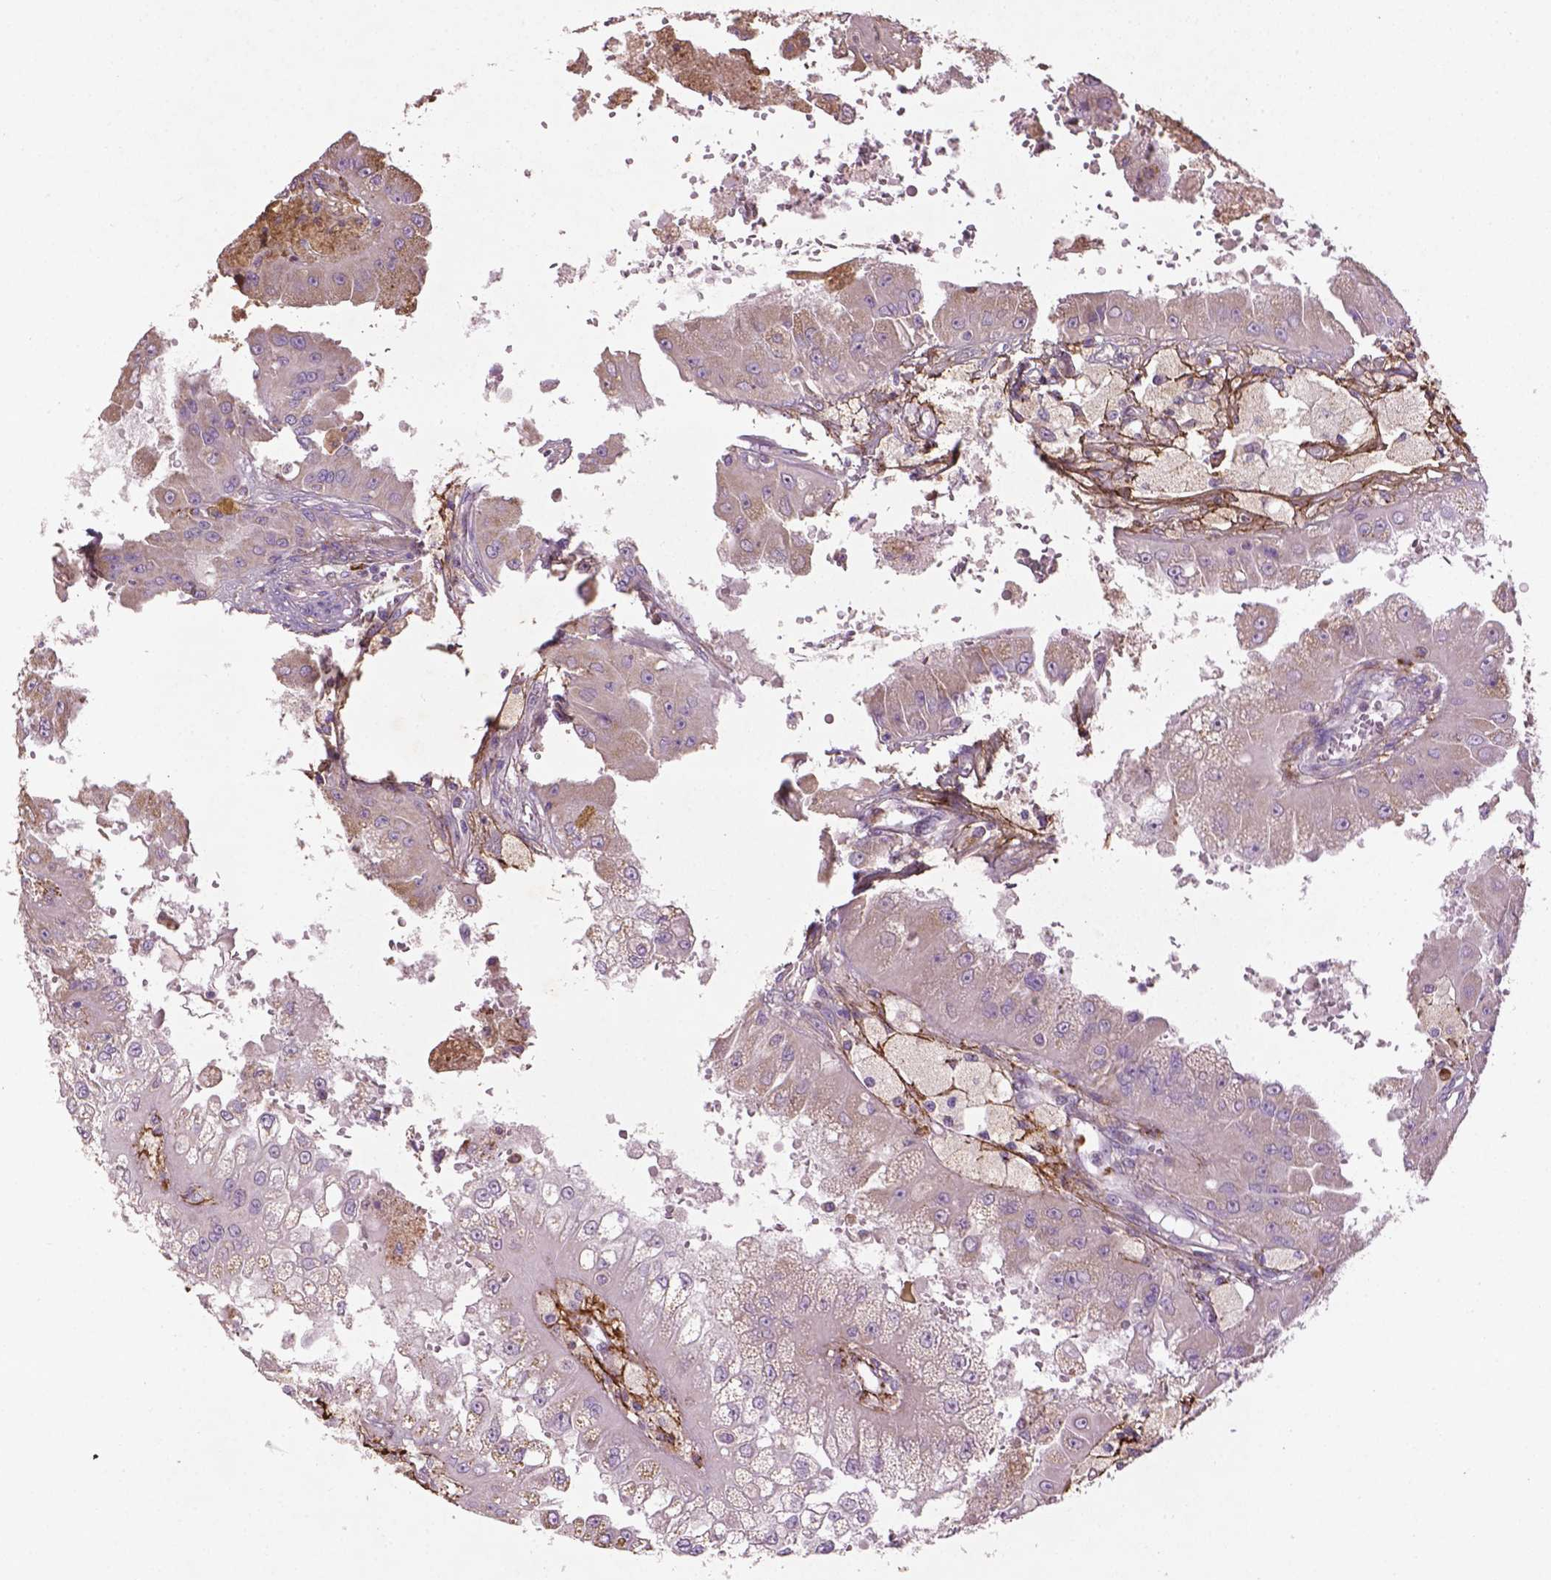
{"staining": {"intensity": "negative", "quantity": "none", "location": "none"}, "tissue": "renal cancer", "cell_type": "Tumor cells", "image_type": "cancer", "snomed": [{"axis": "morphology", "description": "Adenocarcinoma, NOS"}, {"axis": "topography", "description": "Kidney"}], "caption": "Tumor cells show no significant protein staining in renal cancer. Brightfield microscopy of immunohistochemistry (IHC) stained with DAB (brown) and hematoxylin (blue), captured at high magnification.", "gene": "LRRC3C", "patient": {"sex": "male", "age": 58}}